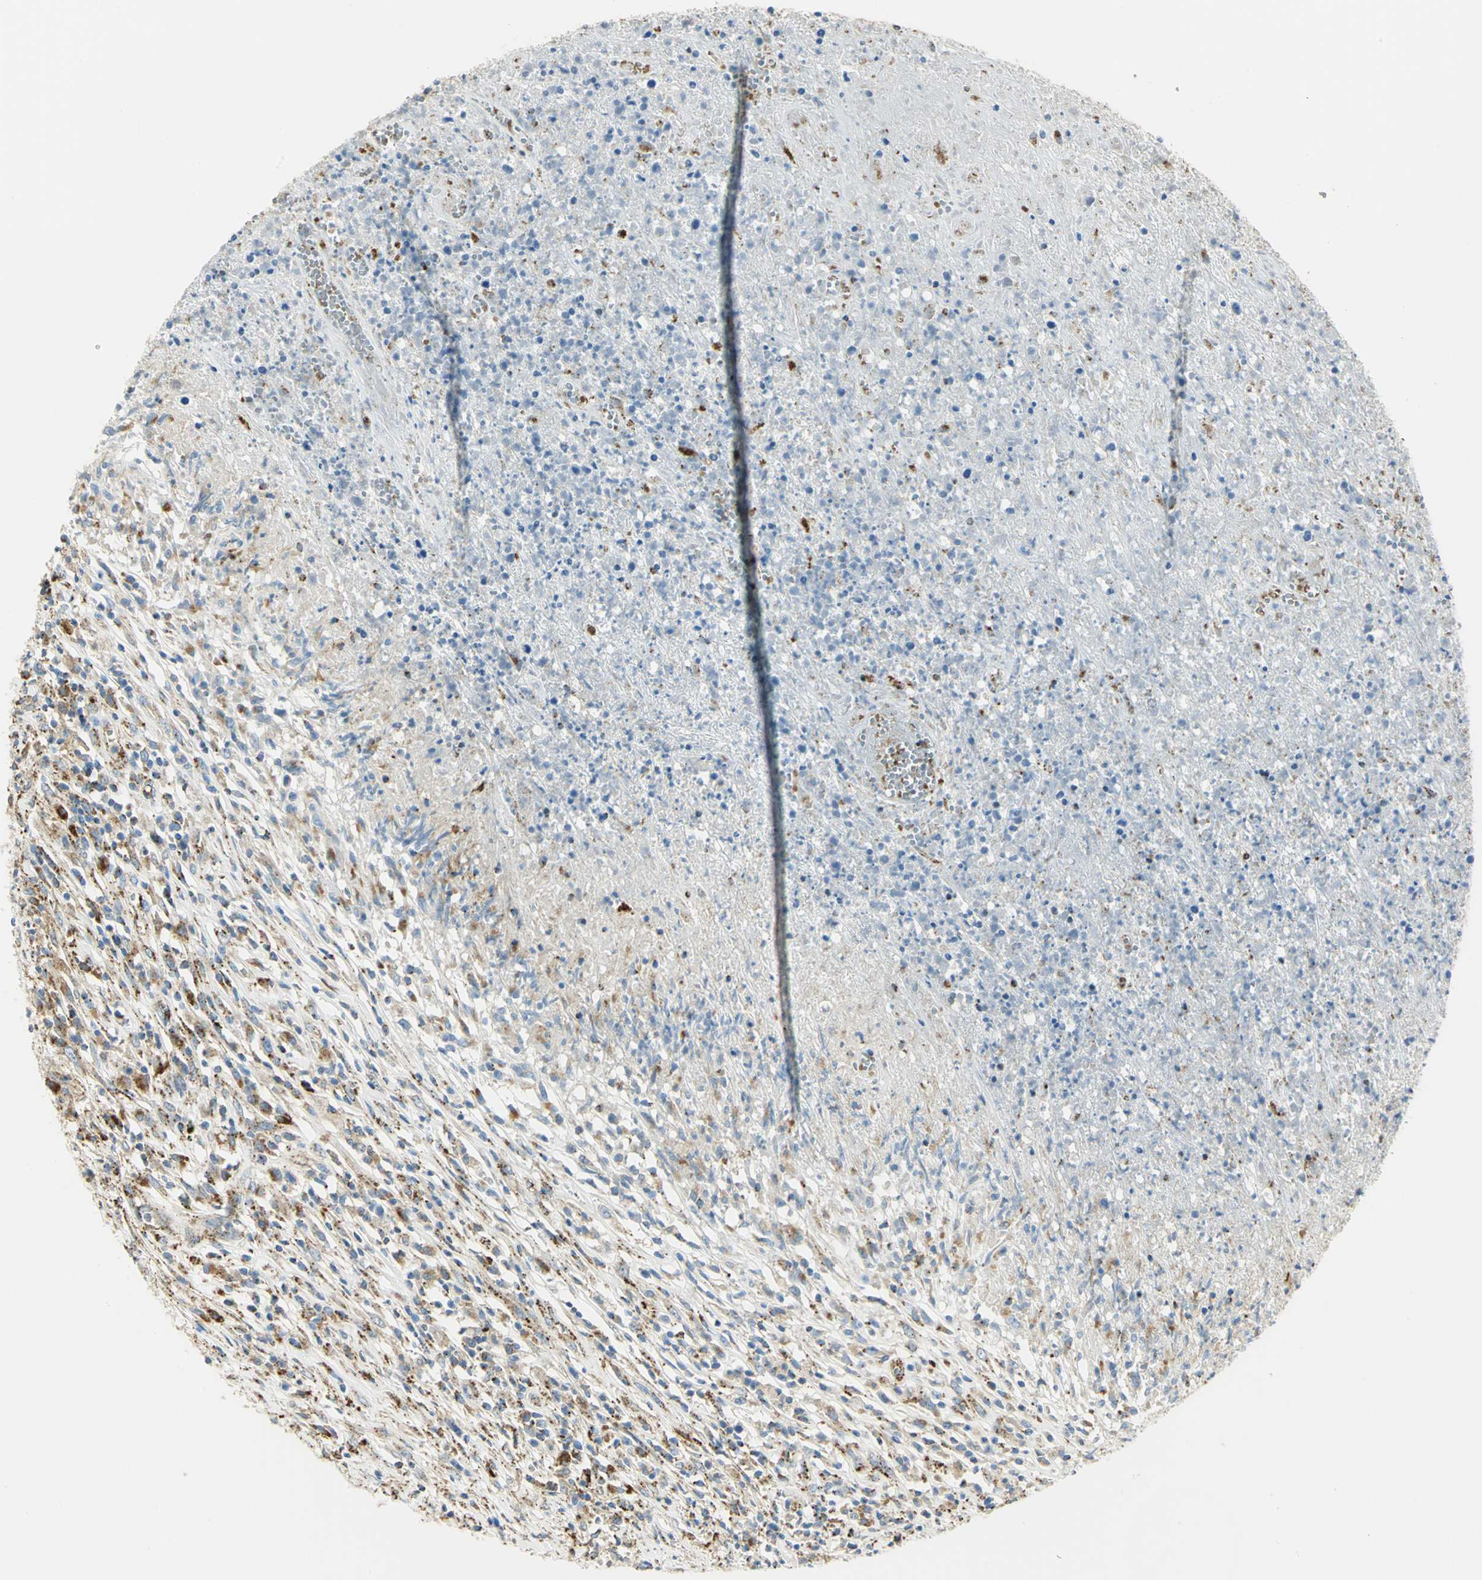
{"staining": {"intensity": "negative", "quantity": "none", "location": "none"}, "tissue": "lymphoma", "cell_type": "Tumor cells", "image_type": "cancer", "snomed": [{"axis": "morphology", "description": "Malignant lymphoma, non-Hodgkin's type, High grade"}, {"axis": "topography", "description": "Lymph node"}], "caption": "High magnification brightfield microscopy of lymphoma stained with DAB (3,3'-diaminobenzidine) (brown) and counterstained with hematoxylin (blue): tumor cells show no significant expression.", "gene": "ARSA", "patient": {"sex": "female", "age": 84}}